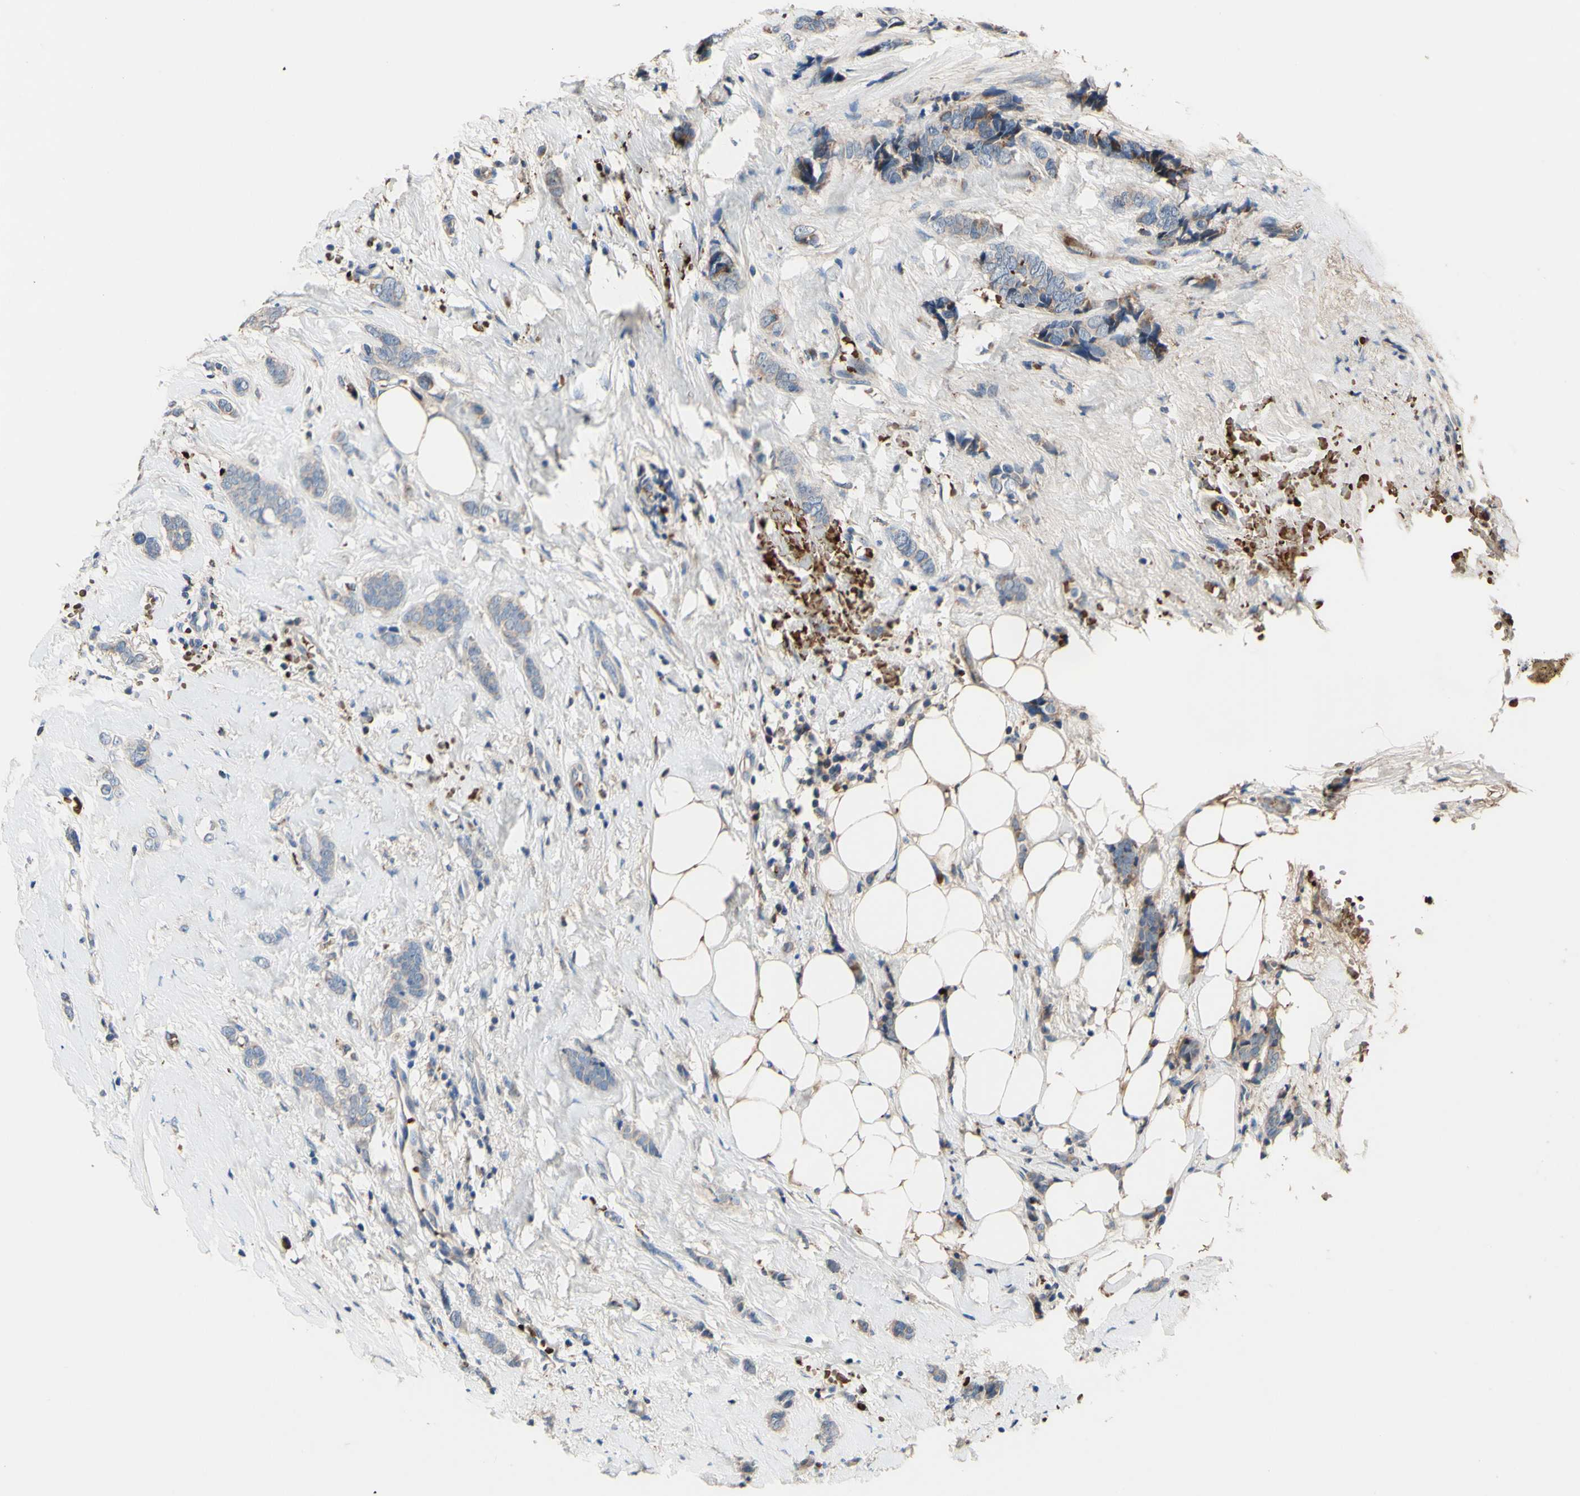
{"staining": {"intensity": "weak", "quantity": "<25%", "location": "cytoplasmic/membranous"}, "tissue": "breast cancer", "cell_type": "Tumor cells", "image_type": "cancer", "snomed": [{"axis": "morphology", "description": "Lobular carcinoma"}, {"axis": "topography", "description": "Skin"}, {"axis": "topography", "description": "Breast"}], "caption": "The micrograph shows no staining of tumor cells in breast cancer (lobular carcinoma). Nuclei are stained in blue.", "gene": "CDON", "patient": {"sex": "female", "age": 46}}